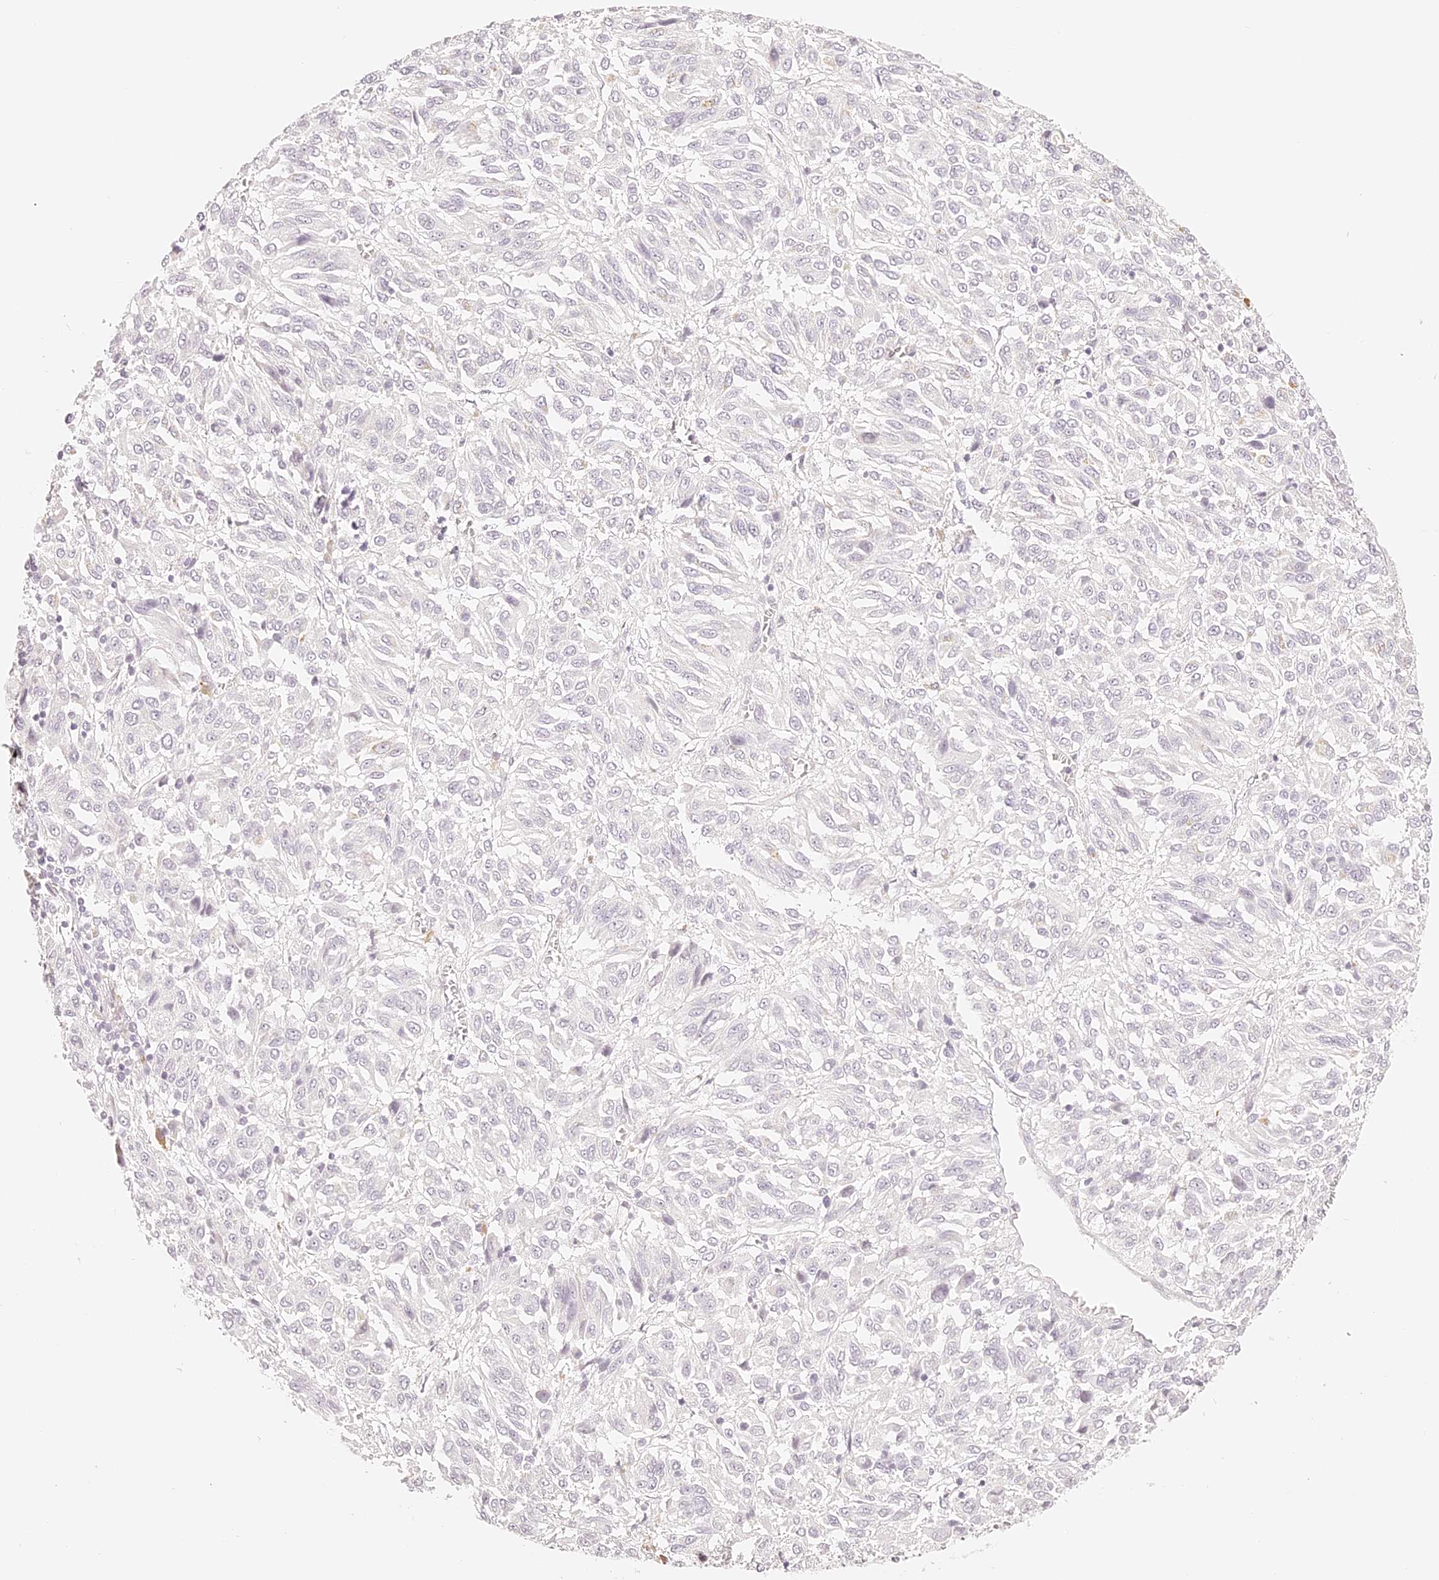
{"staining": {"intensity": "negative", "quantity": "none", "location": "none"}, "tissue": "melanoma", "cell_type": "Tumor cells", "image_type": "cancer", "snomed": [{"axis": "morphology", "description": "Malignant melanoma, Metastatic site"}, {"axis": "topography", "description": "Lung"}], "caption": "Immunohistochemical staining of human malignant melanoma (metastatic site) exhibits no significant positivity in tumor cells.", "gene": "TRIM45", "patient": {"sex": "male", "age": 64}}